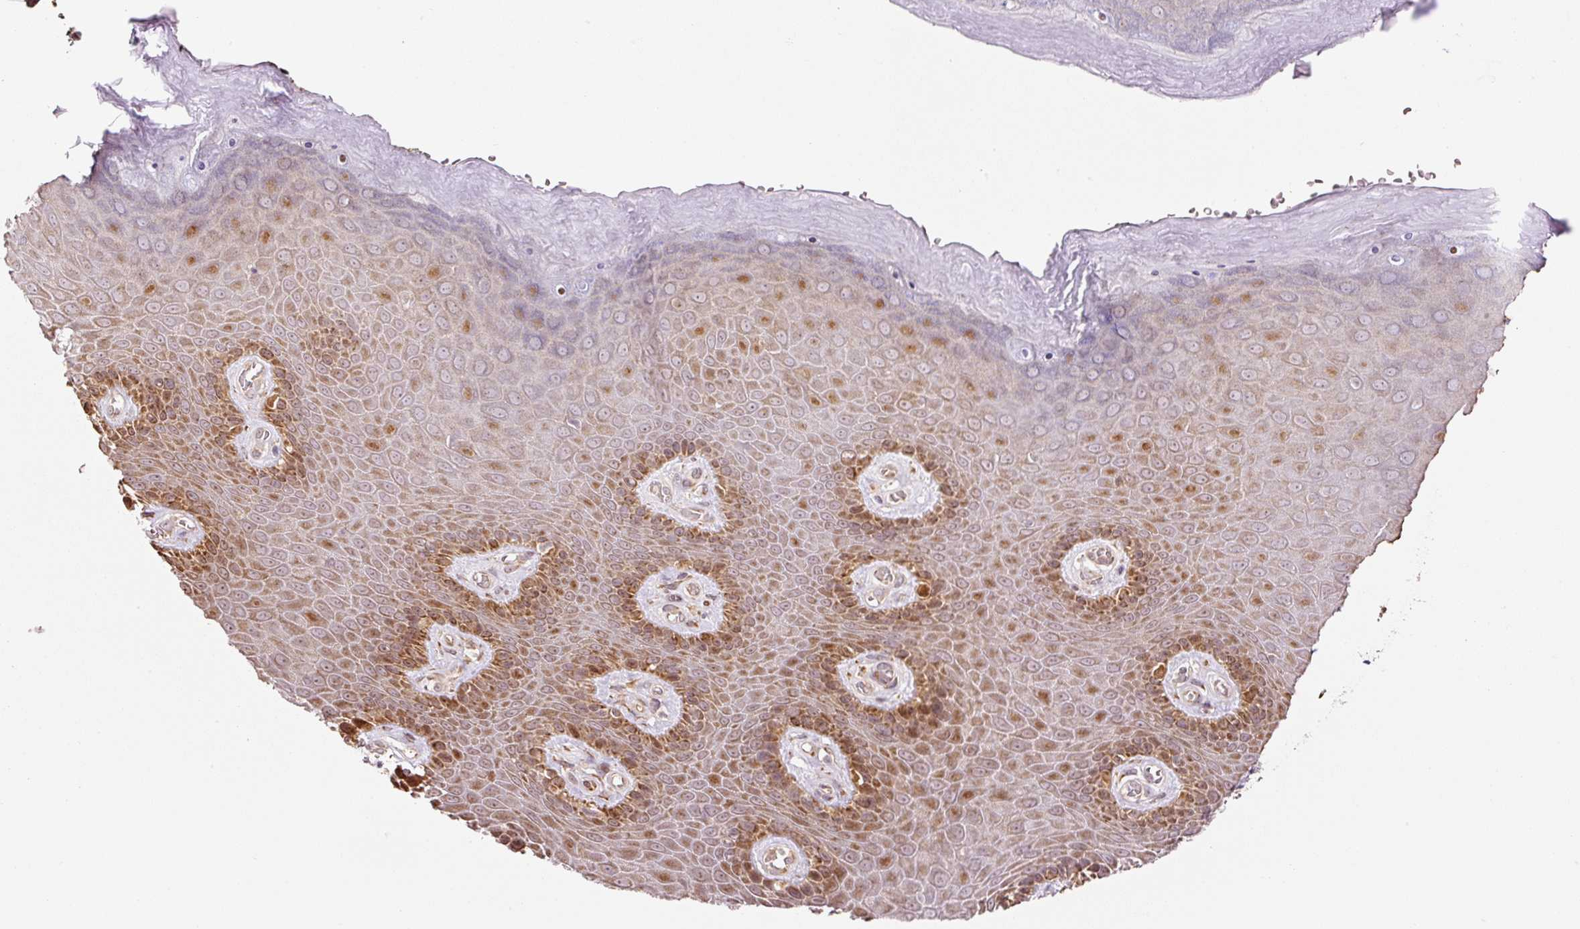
{"staining": {"intensity": "strong", "quantity": "25%-75%", "location": "cytoplasmic/membranous"}, "tissue": "skin", "cell_type": "Epidermal cells", "image_type": "normal", "snomed": [{"axis": "morphology", "description": "Normal tissue, NOS"}, {"axis": "topography", "description": "Anal"}, {"axis": "topography", "description": "Peripheral nerve tissue"}], "caption": "A photomicrograph of skin stained for a protein exhibits strong cytoplasmic/membranous brown staining in epidermal cells.", "gene": "ETF1", "patient": {"sex": "male", "age": 53}}